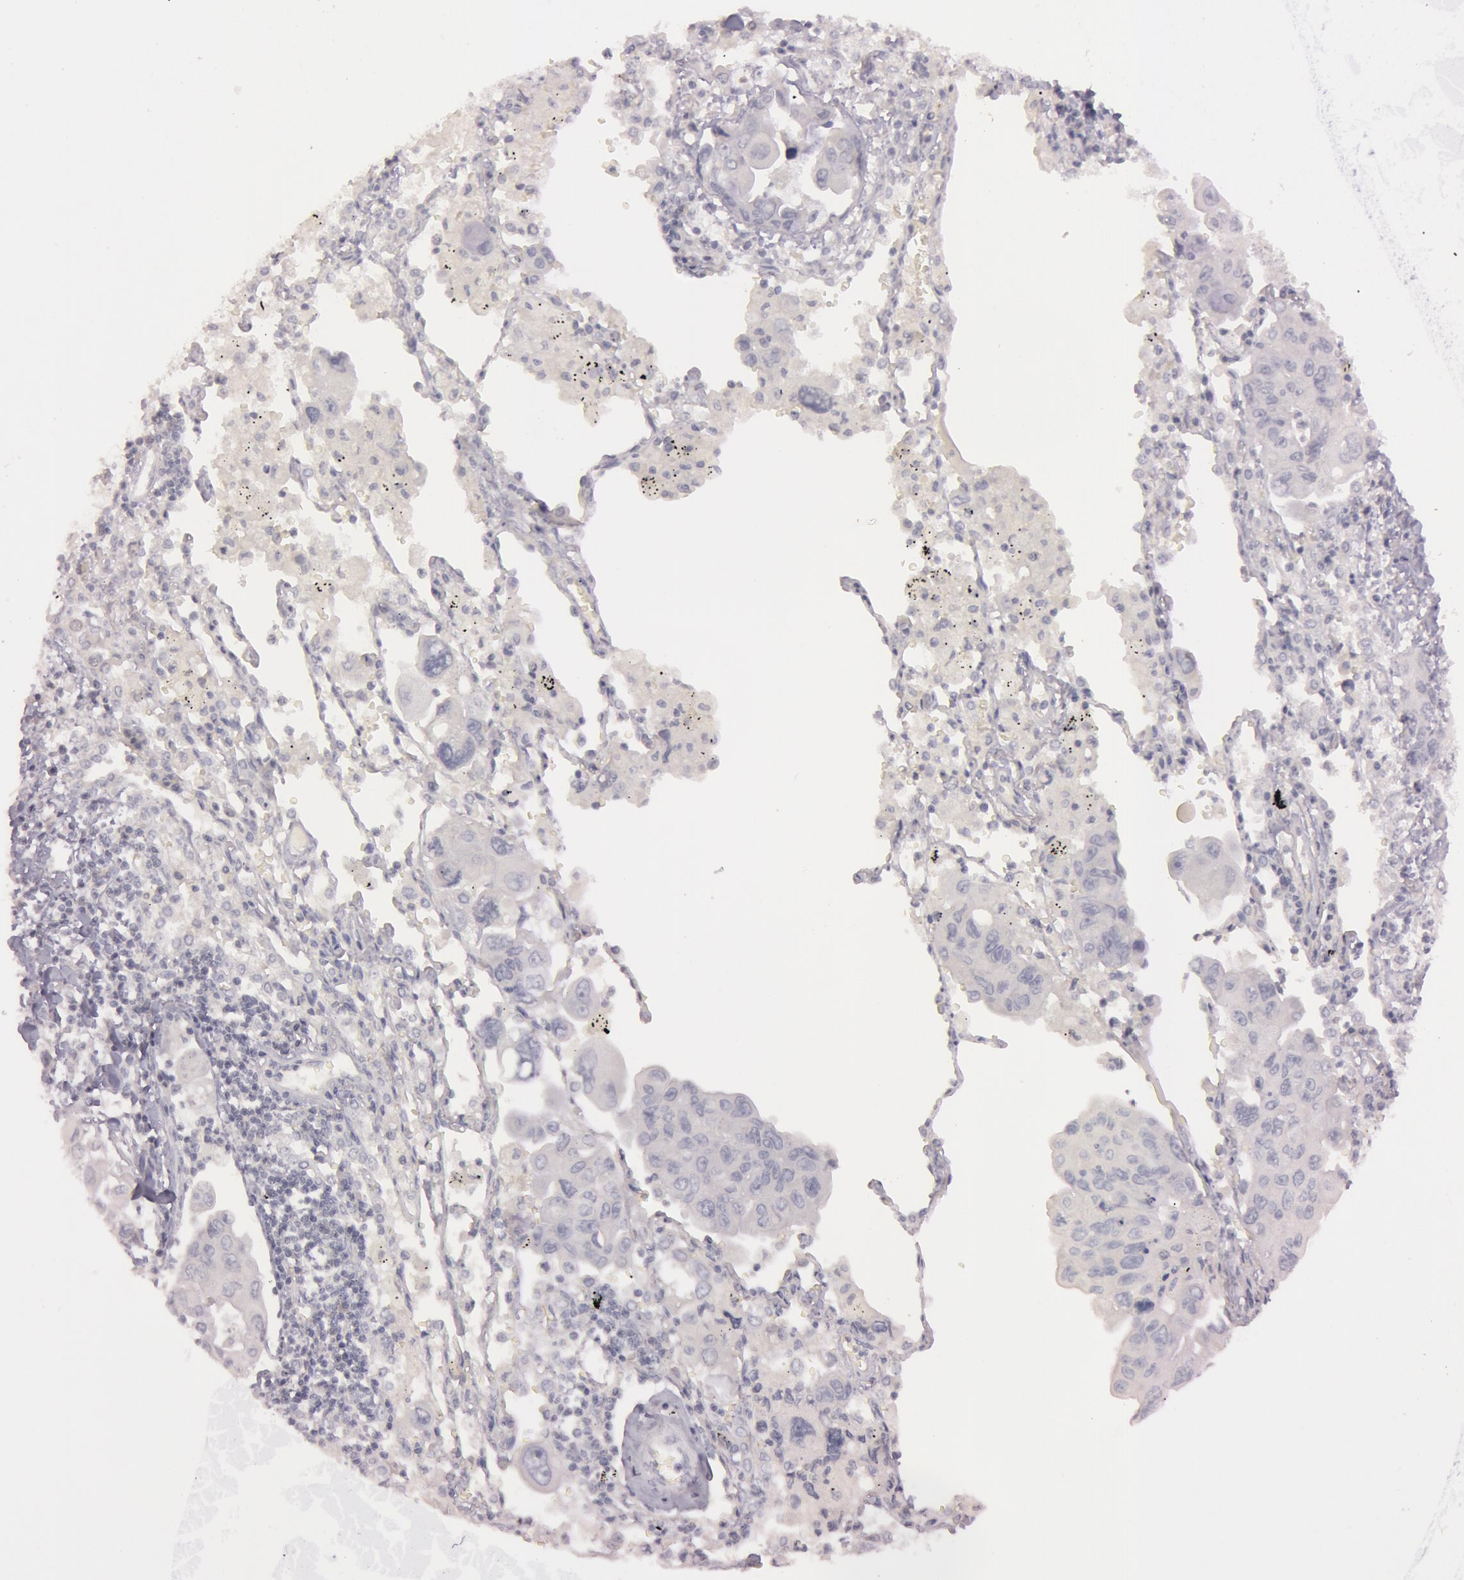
{"staining": {"intensity": "negative", "quantity": "none", "location": "none"}, "tissue": "lung cancer", "cell_type": "Tumor cells", "image_type": "cancer", "snomed": [{"axis": "morphology", "description": "Adenocarcinoma, NOS"}, {"axis": "topography", "description": "Lung"}], "caption": "There is no significant expression in tumor cells of adenocarcinoma (lung). (Stains: DAB IHC with hematoxylin counter stain, Microscopy: brightfield microscopy at high magnification).", "gene": "MXRA5", "patient": {"sex": "male", "age": 64}}